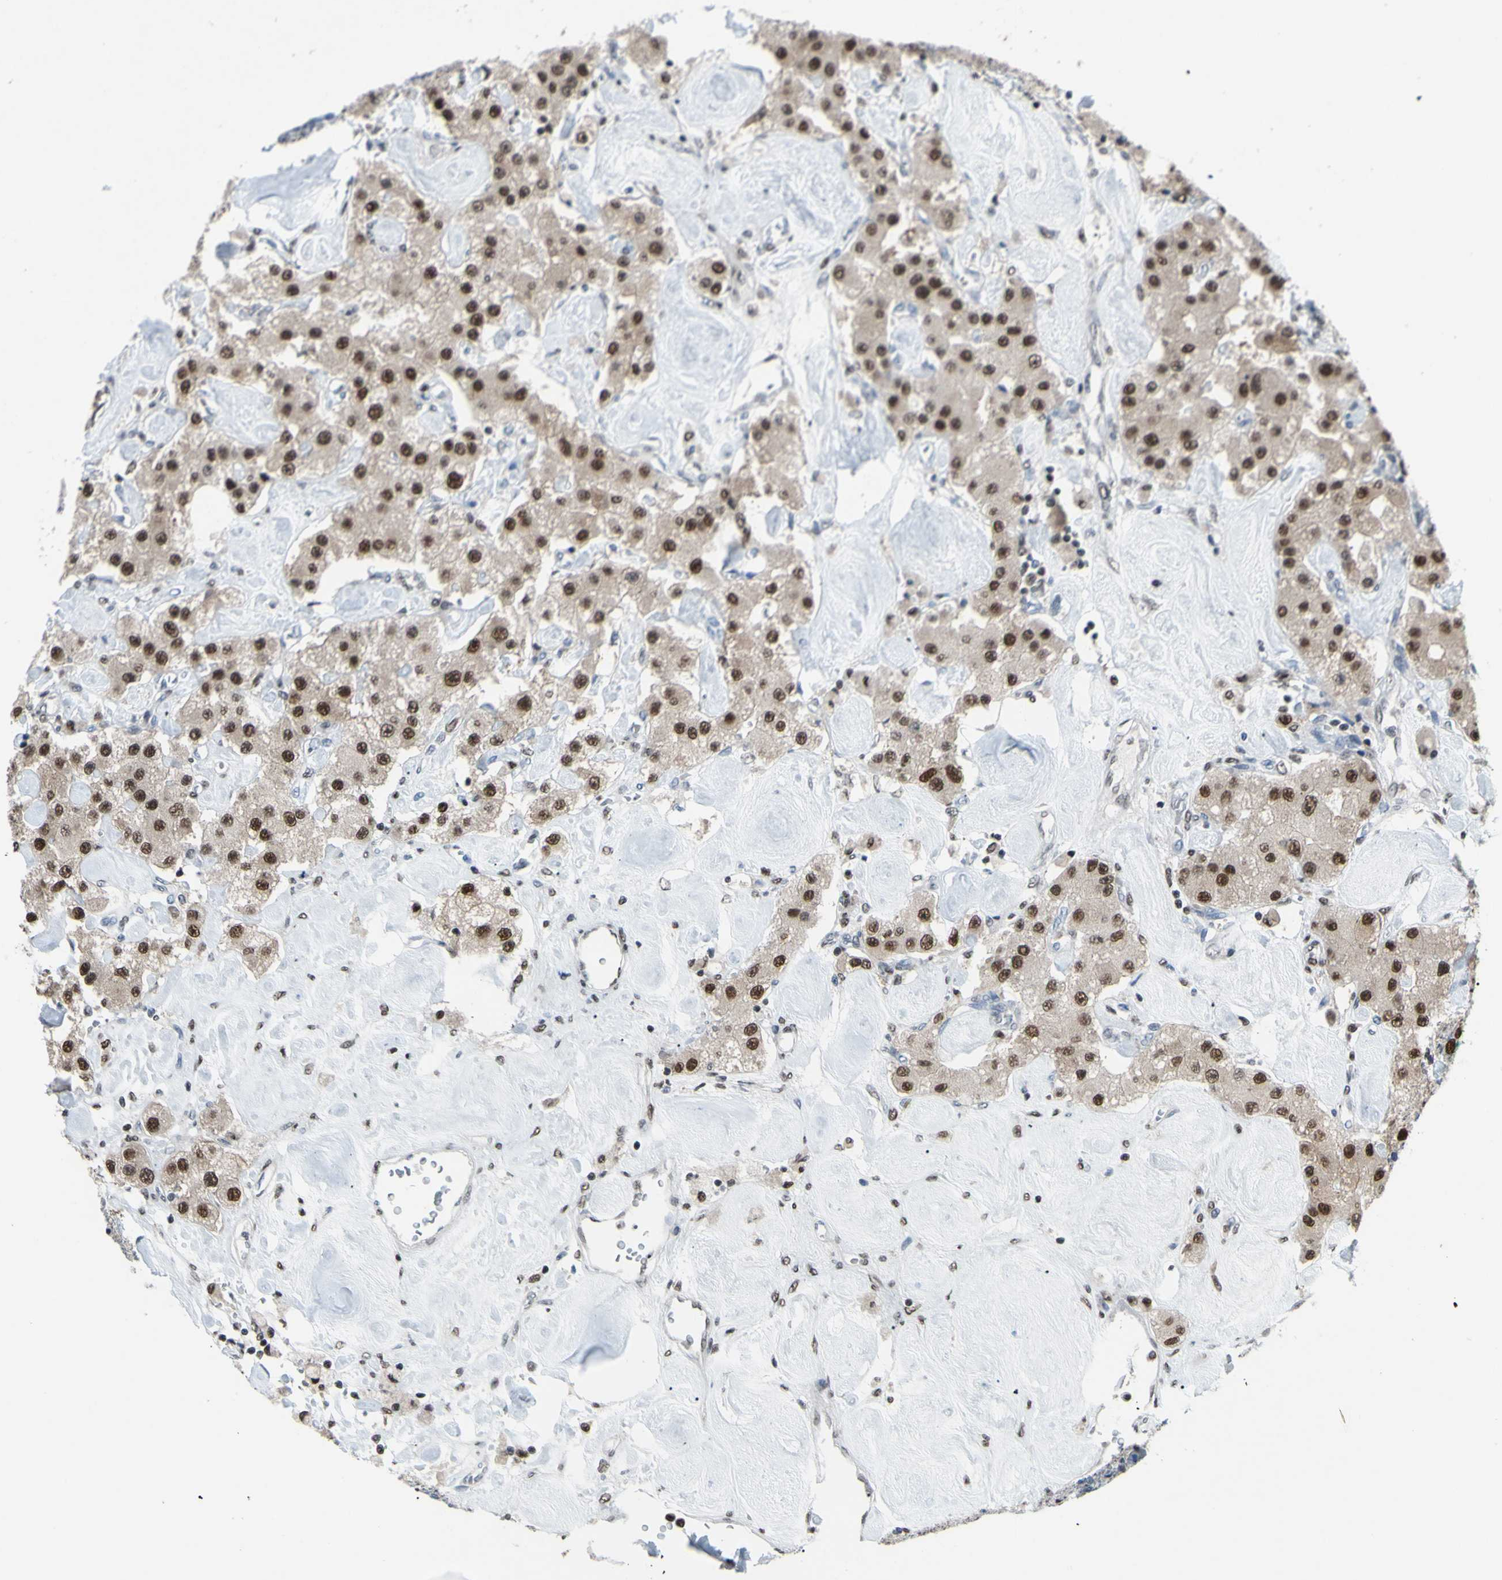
{"staining": {"intensity": "moderate", "quantity": ">75%", "location": "cytoplasmic/membranous,nuclear"}, "tissue": "carcinoid", "cell_type": "Tumor cells", "image_type": "cancer", "snomed": [{"axis": "morphology", "description": "Carcinoid, malignant, NOS"}, {"axis": "topography", "description": "Pancreas"}], "caption": "A brown stain highlights moderate cytoplasmic/membranous and nuclear staining of a protein in carcinoid tumor cells.", "gene": "FKBP5", "patient": {"sex": "male", "age": 41}}